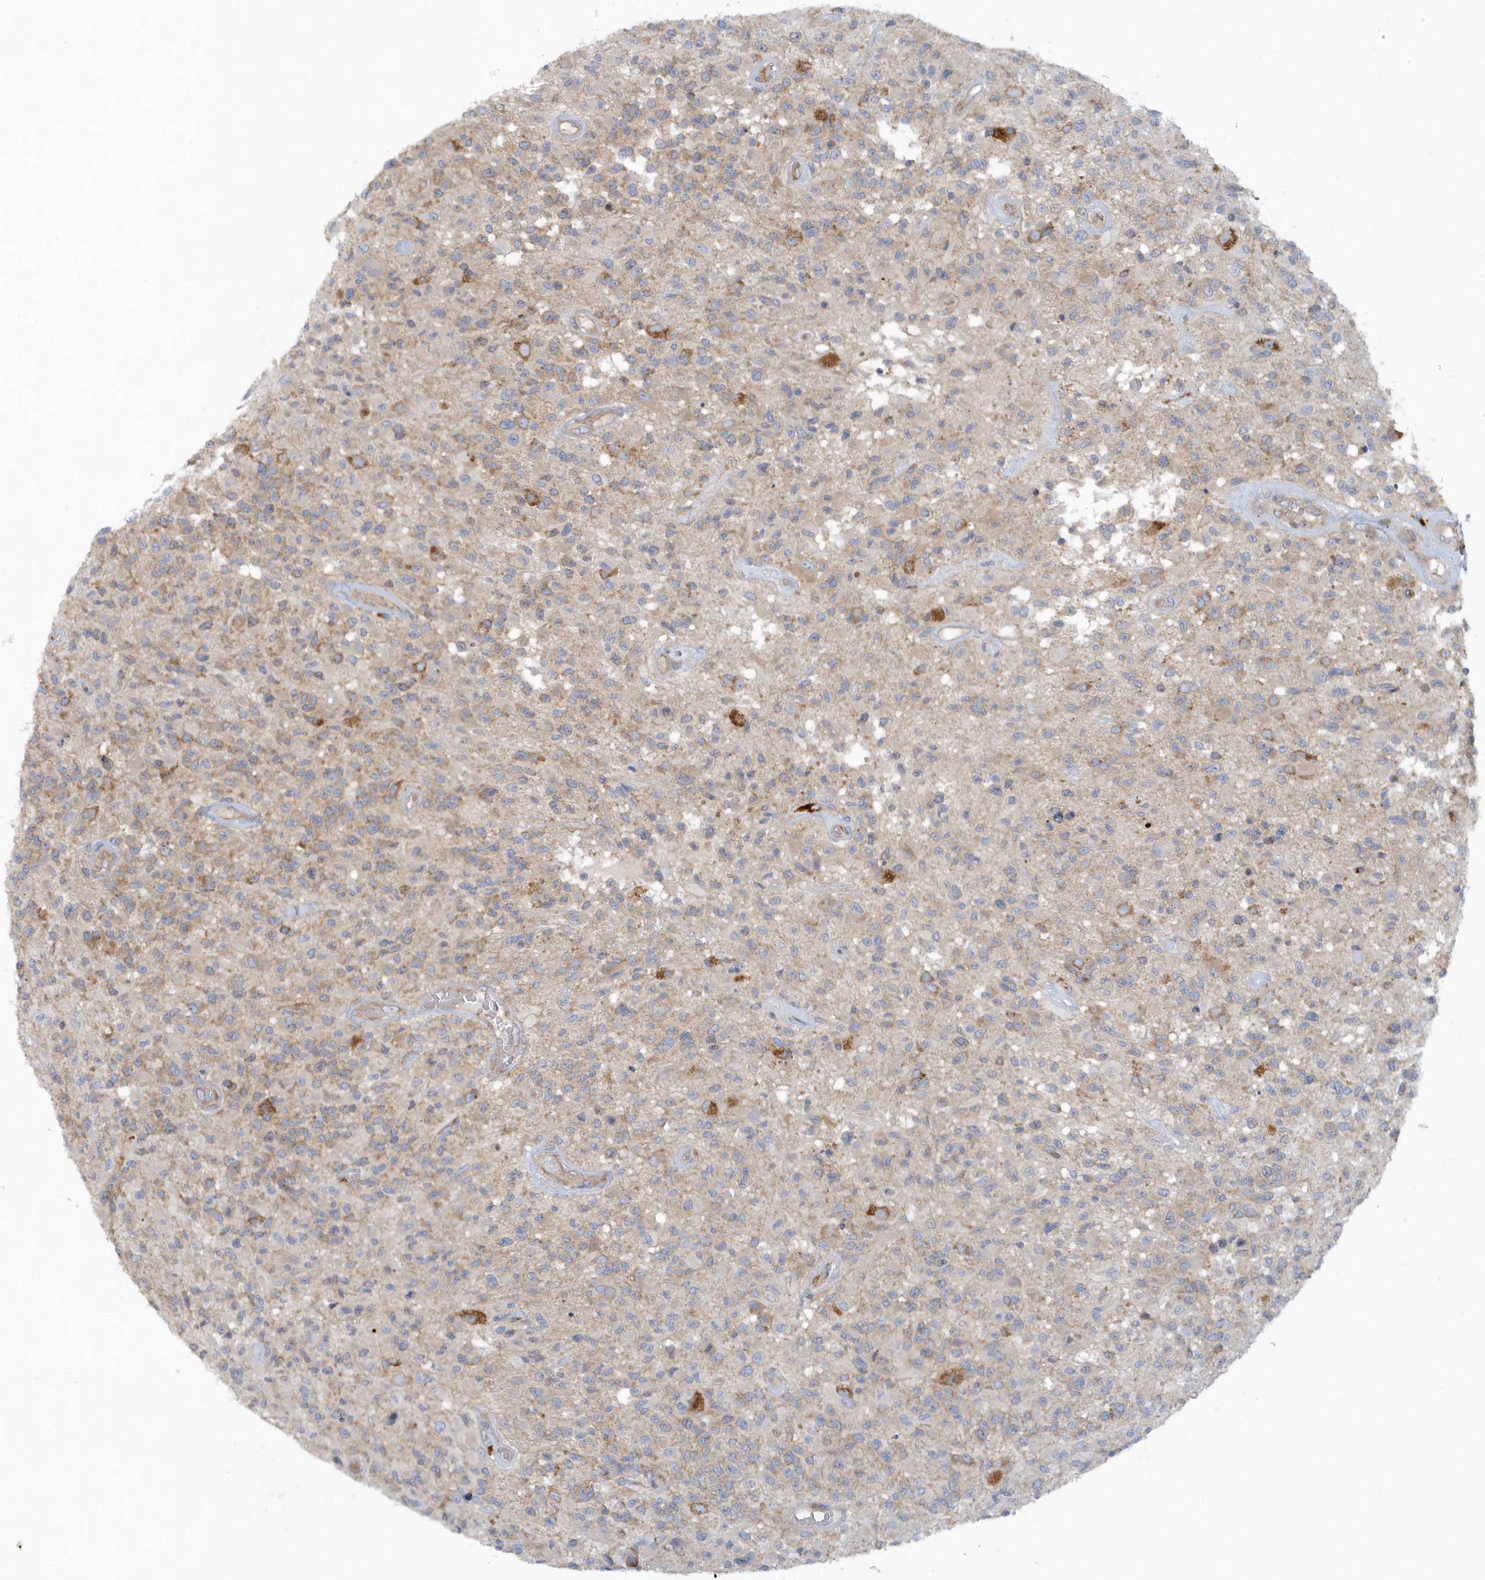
{"staining": {"intensity": "moderate", "quantity": "<25%", "location": "cytoplasmic/membranous"}, "tissue": "glioma", "cell_type": "Tumor cells", "image_type": "cancer", "snomed": [{"axis": "morphology", "description": "Glioma, malignant, High grade"}, {"axis": "morphology", "description": "Glioblastoma, NOS"}, {"axis": "topography", "description": "Brain"}], "caption": "Protein staining displays moderate cytoplasmic/membranous positivity in approximately <25% of tumor cells in glioma.", "gene": "CNOT10", "patient": {"sex": "male", "age": 60}}